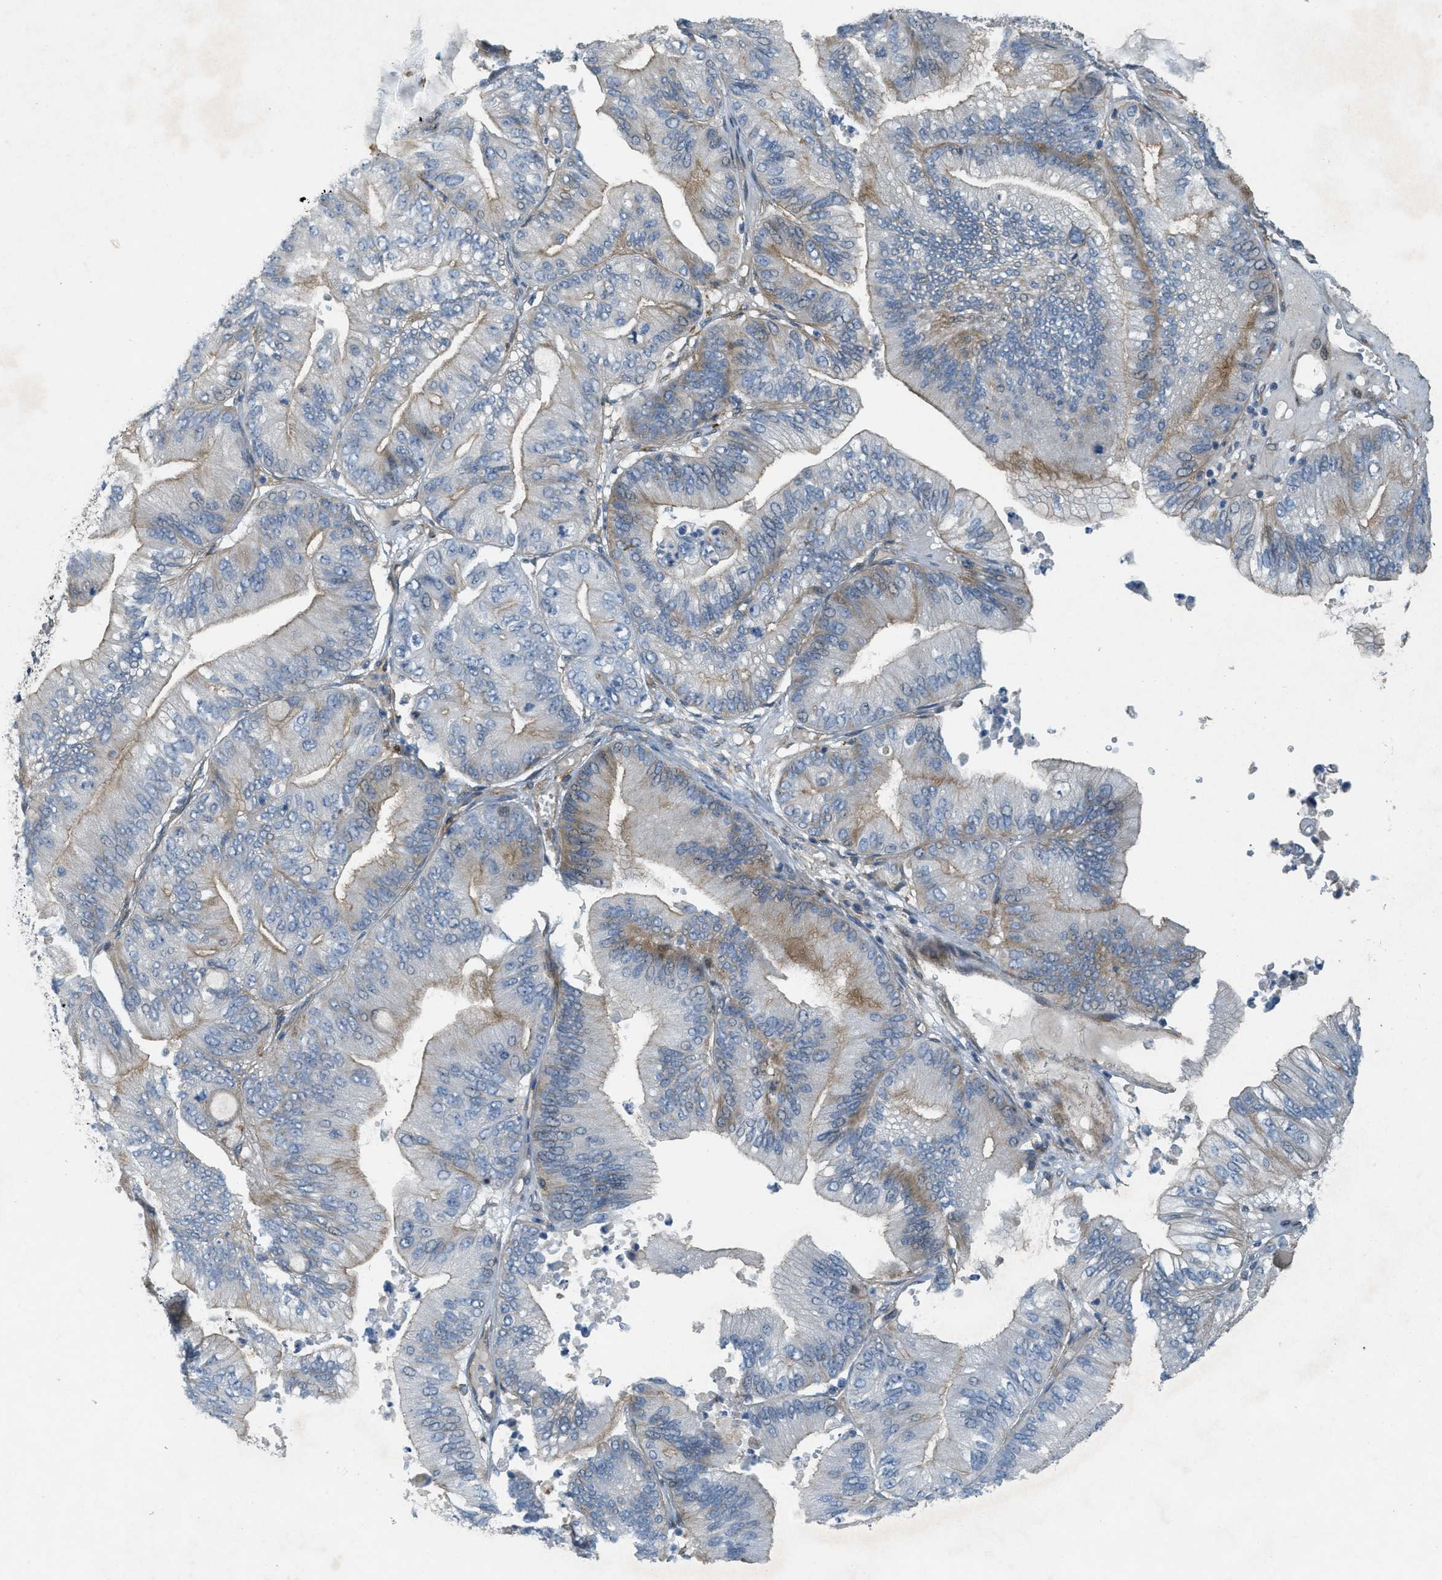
{"staining": {"intensity": "weak", "quantity": "<25%", "location": "cytoplasmic/membranous"}, "tissue": "ovarian cancer", "cell_type": "Tumor cells", "image_type": "cancer", "snomed": [{"axis": "morphology", "description": "Cystadenocarcinoma, mucinous, NOS"}, {"axis": "topography", "description": "Ovary"}], "caption": "High magnification brightfield microscopy of ovarian cancer (mucinous cystadenocarcinoma) stained with DAB (brown) and counterstained with hematoxylin (blue): tumor cells show no significant expression.", "gene": "ADCY5", "patient": {"sex": "female", "age": 61}}